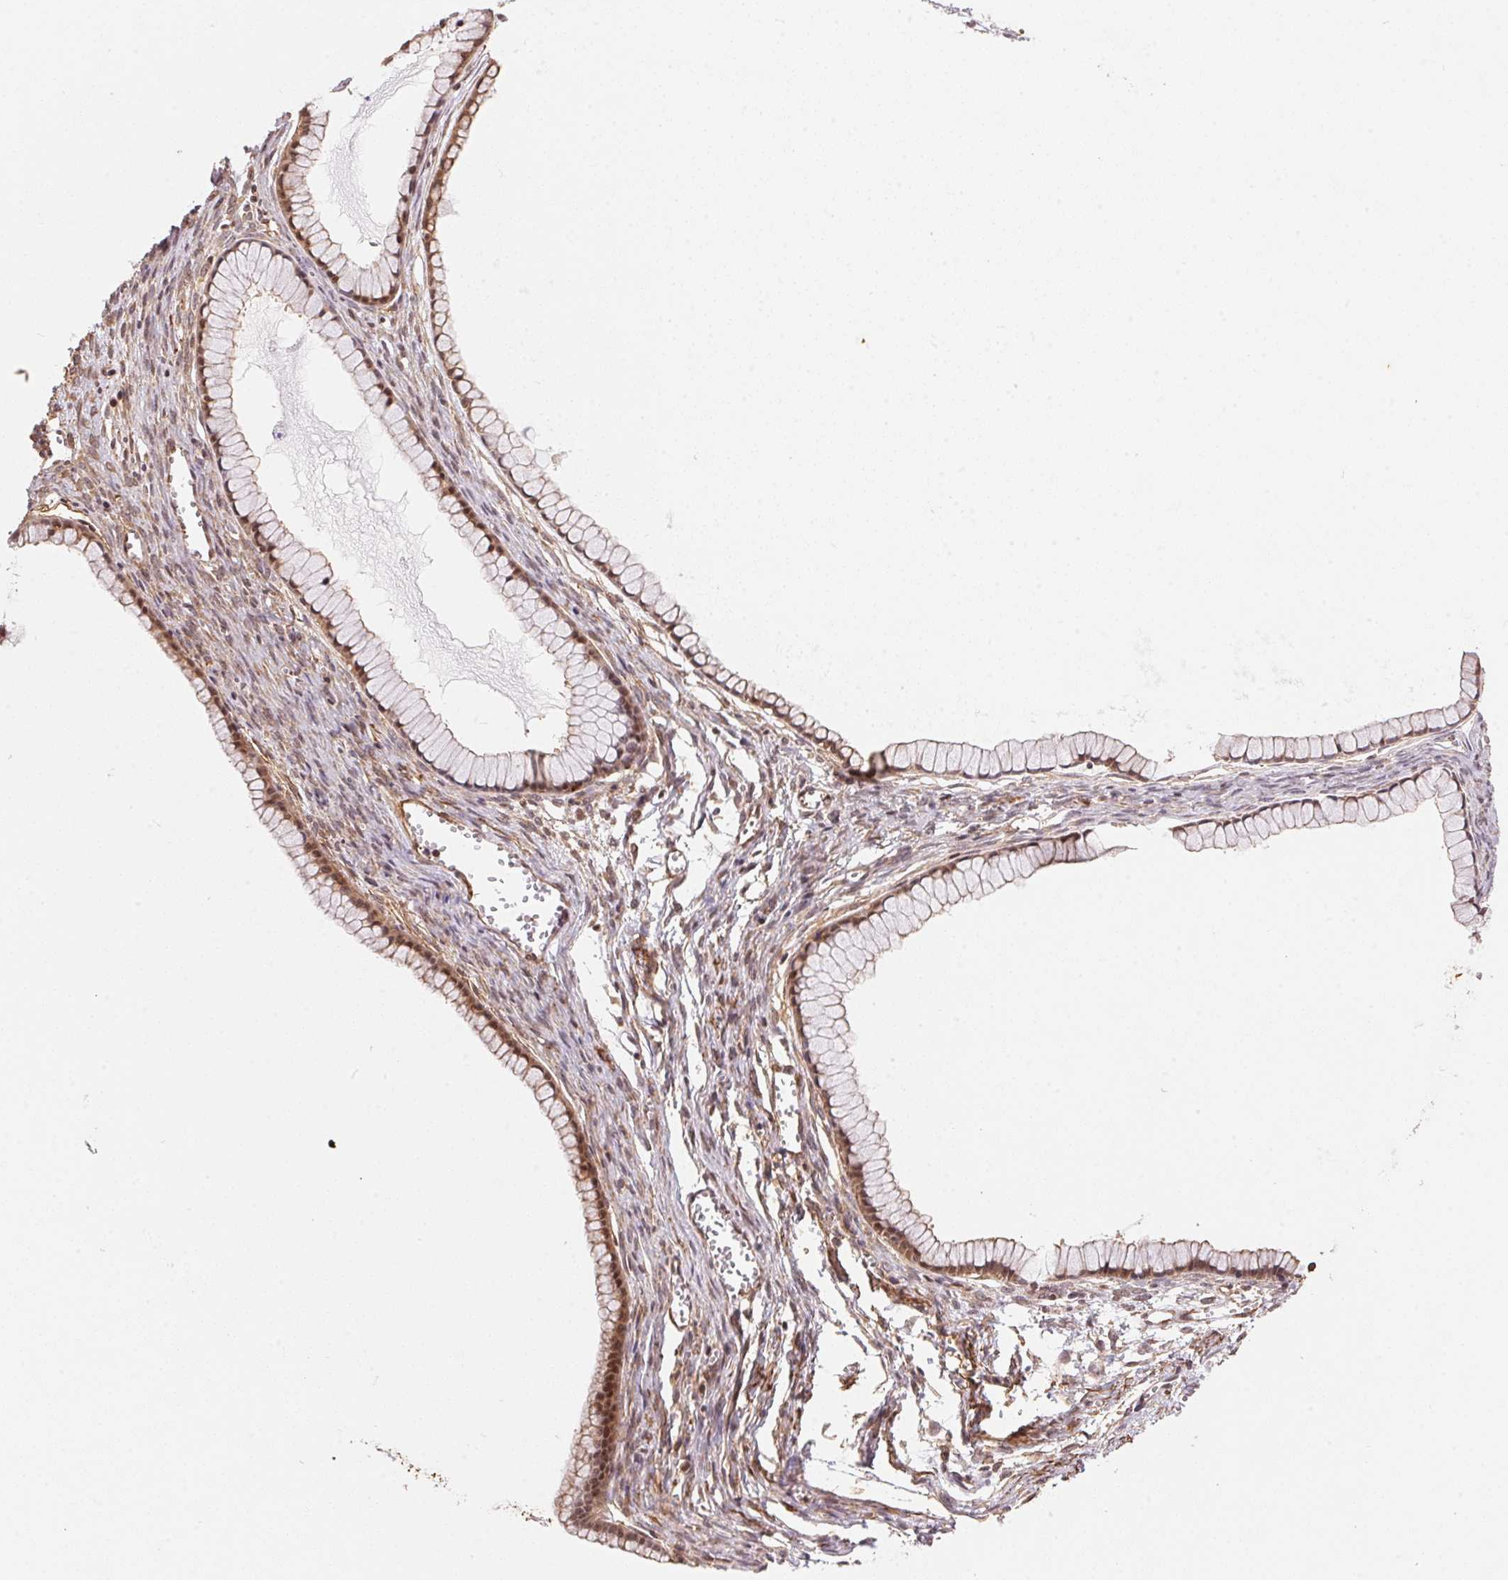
{"staining": {"intensity": "moderate", "quantity": "25%-75%", "location": "nuclear"}, "tissue": "ovarian cancer", "cell_type": "Tumor cells", "image_type": "cancer", "snomed": [{"axis": "morphology", "description": "Cystadenocarcinoma, mucinous, NOS"}, {"axis": "topography", "description": "Ovary"}], "caption": "Brown immunohistochemical staining in human ovarian mucinous cystadenocarcinoma reveals moderate nuclear staining in approximately 25%-75% of tumor cells.", "gene": "TNIP2", "patient": {"sex": "female", "age": 41}}